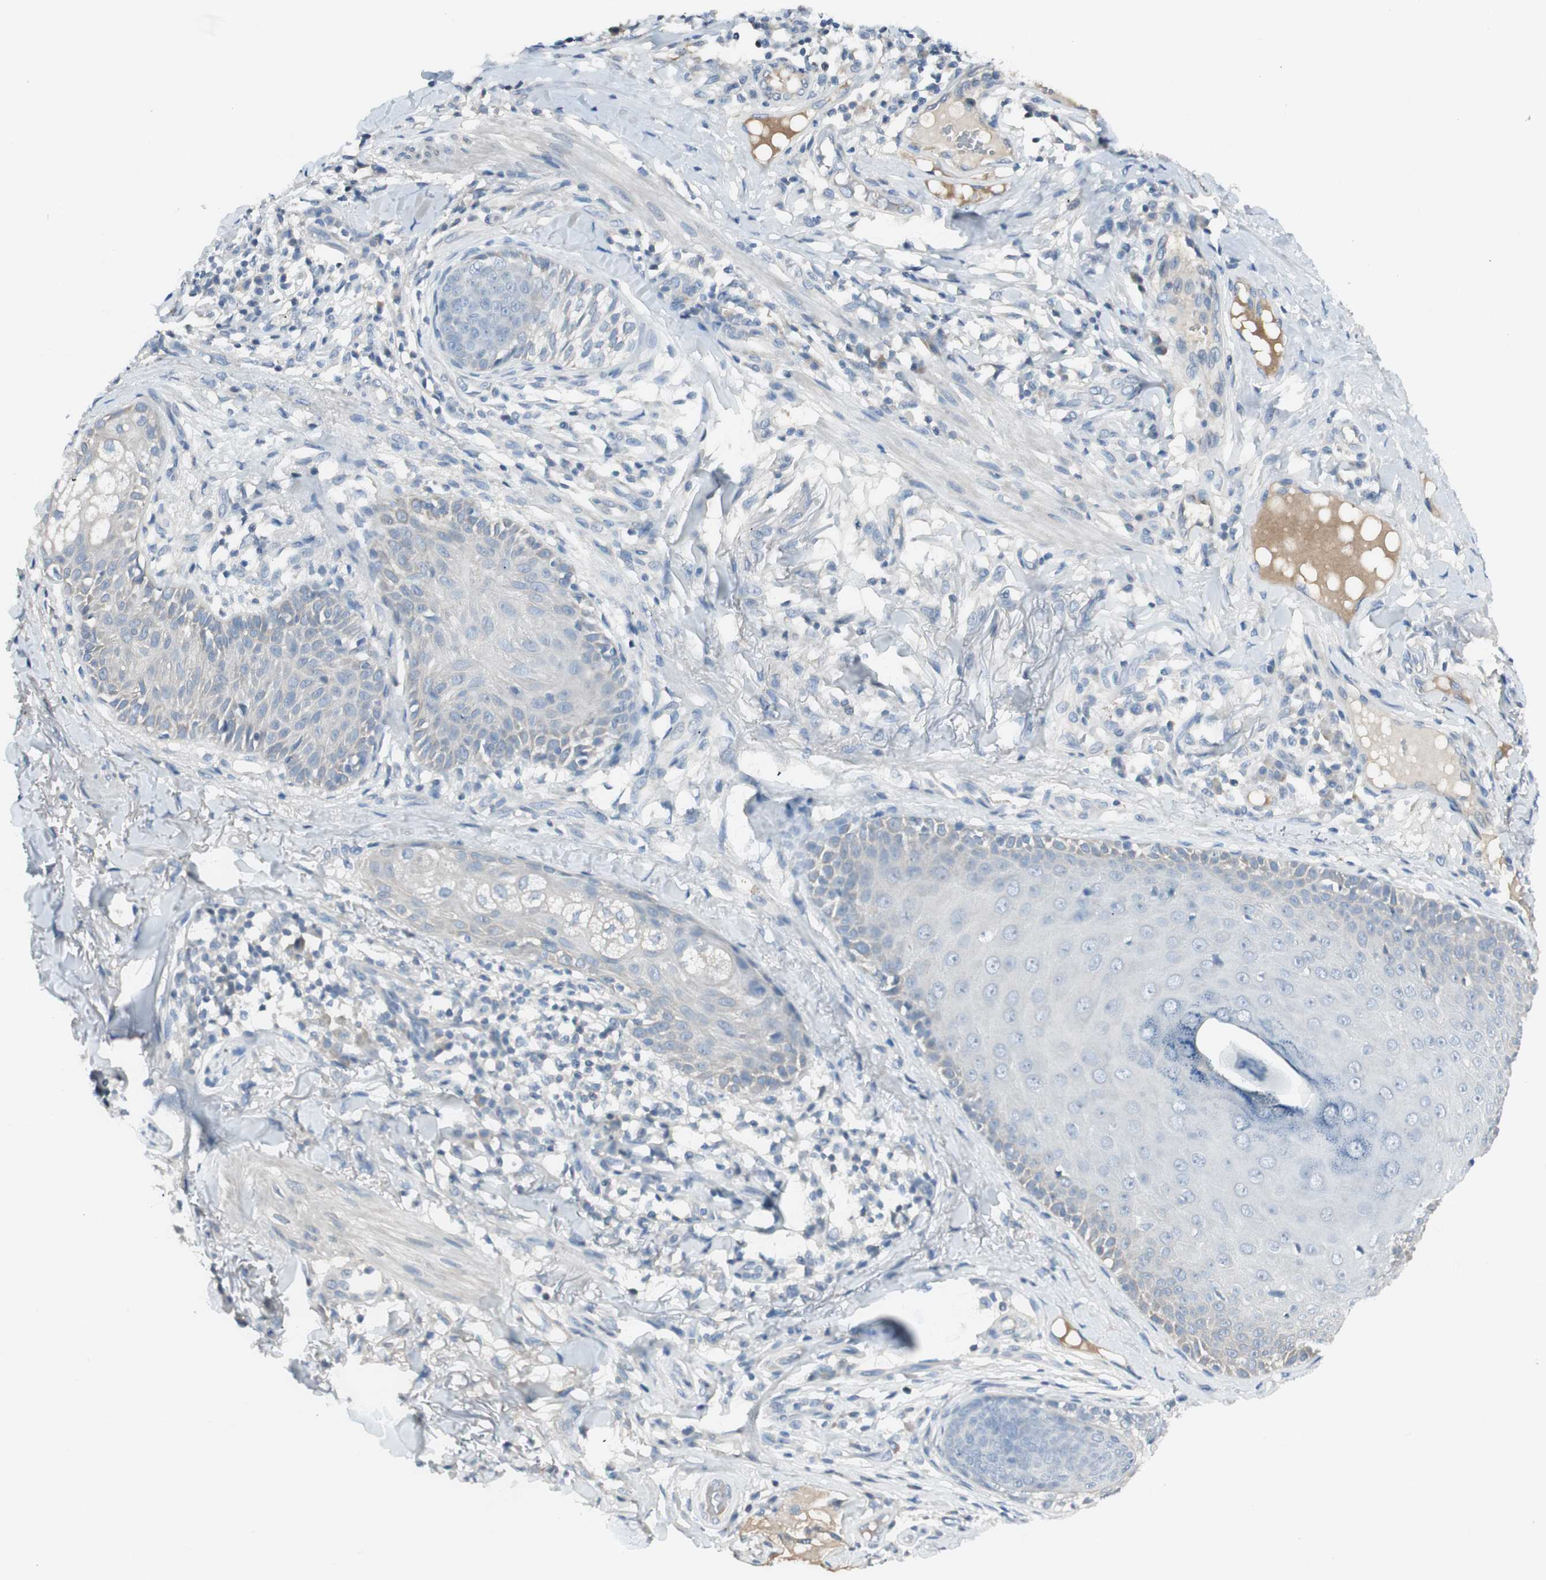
{"staining": {"intensity": "negative", "quantity": "none", "location": "none"}, "tissue": "skin cancer", "cell_type": "Tumor cells", "image_type": "cancer", "snomed": [{"axis": "morphology", "description": "Normal tissue, NOS"}, {"axis": "morphology", "description": "Basal cell carcinoma"}, {"axis": "topography", "description": "Skin"}], "caption": "Histopathology image shows no significant protein staining in tumor cells of basal cell carcinoma (skin).", "gene": "EVA1A", "patient": {"sex": "male", "age": 52}}